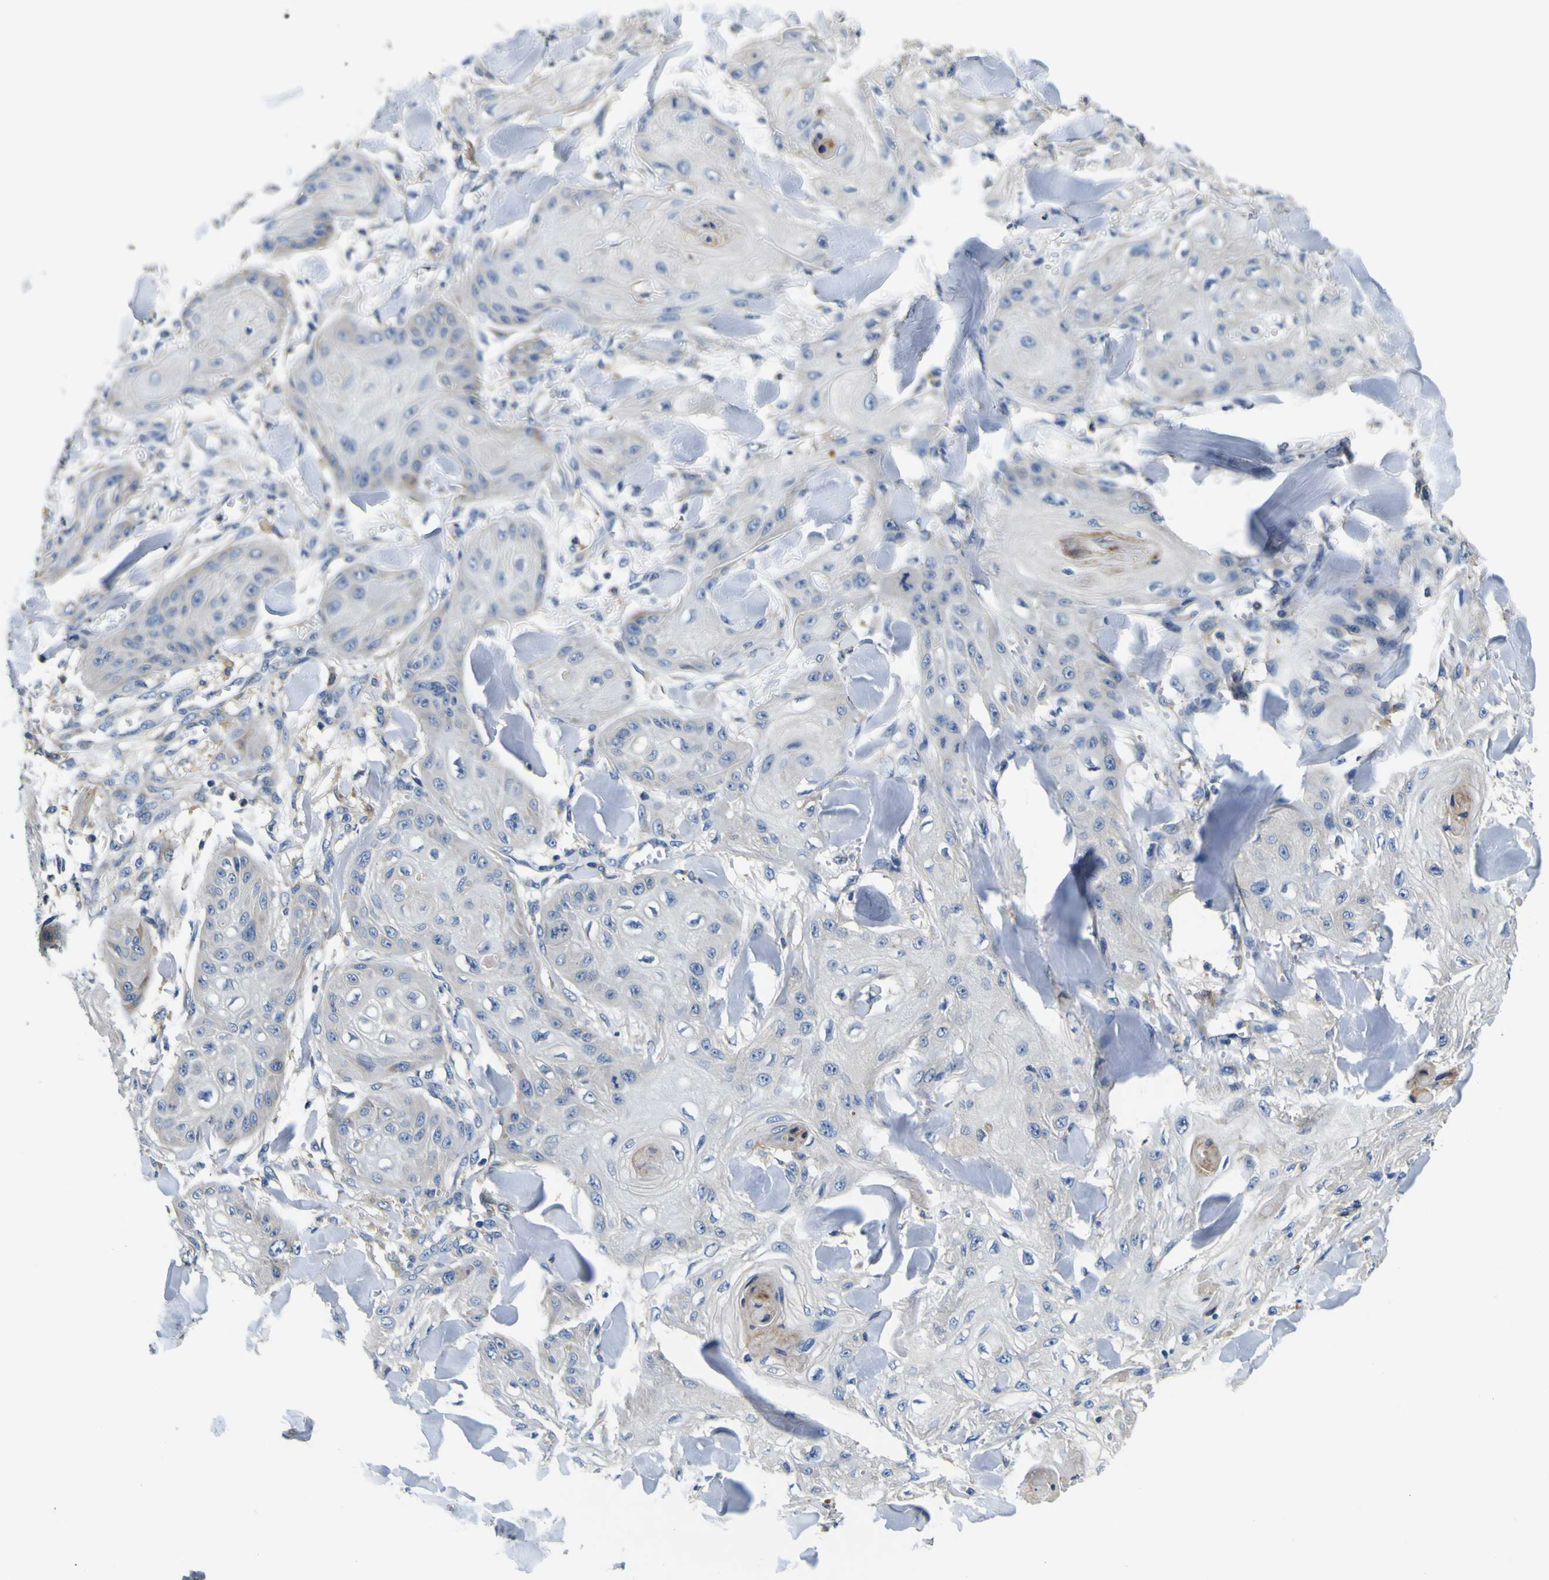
{"staining": {"intensity": "negative", "quantity": "none", "location": "none"}, "tissue": "skin cancer", "cell_type": "Tumor cells", "image_type": "cancer", "snomed": [{"axis": "morphology", "description": "Squamous cell carcinoma, NOS"}, {"axis": "topography", "description": "Skin"}], "caption": "Human skin cancer stained for a protein using IHC exhibits no staining in tumor cells.", "gene": "CLSTN1", "patient": {"sex": "male", "age": 74}}